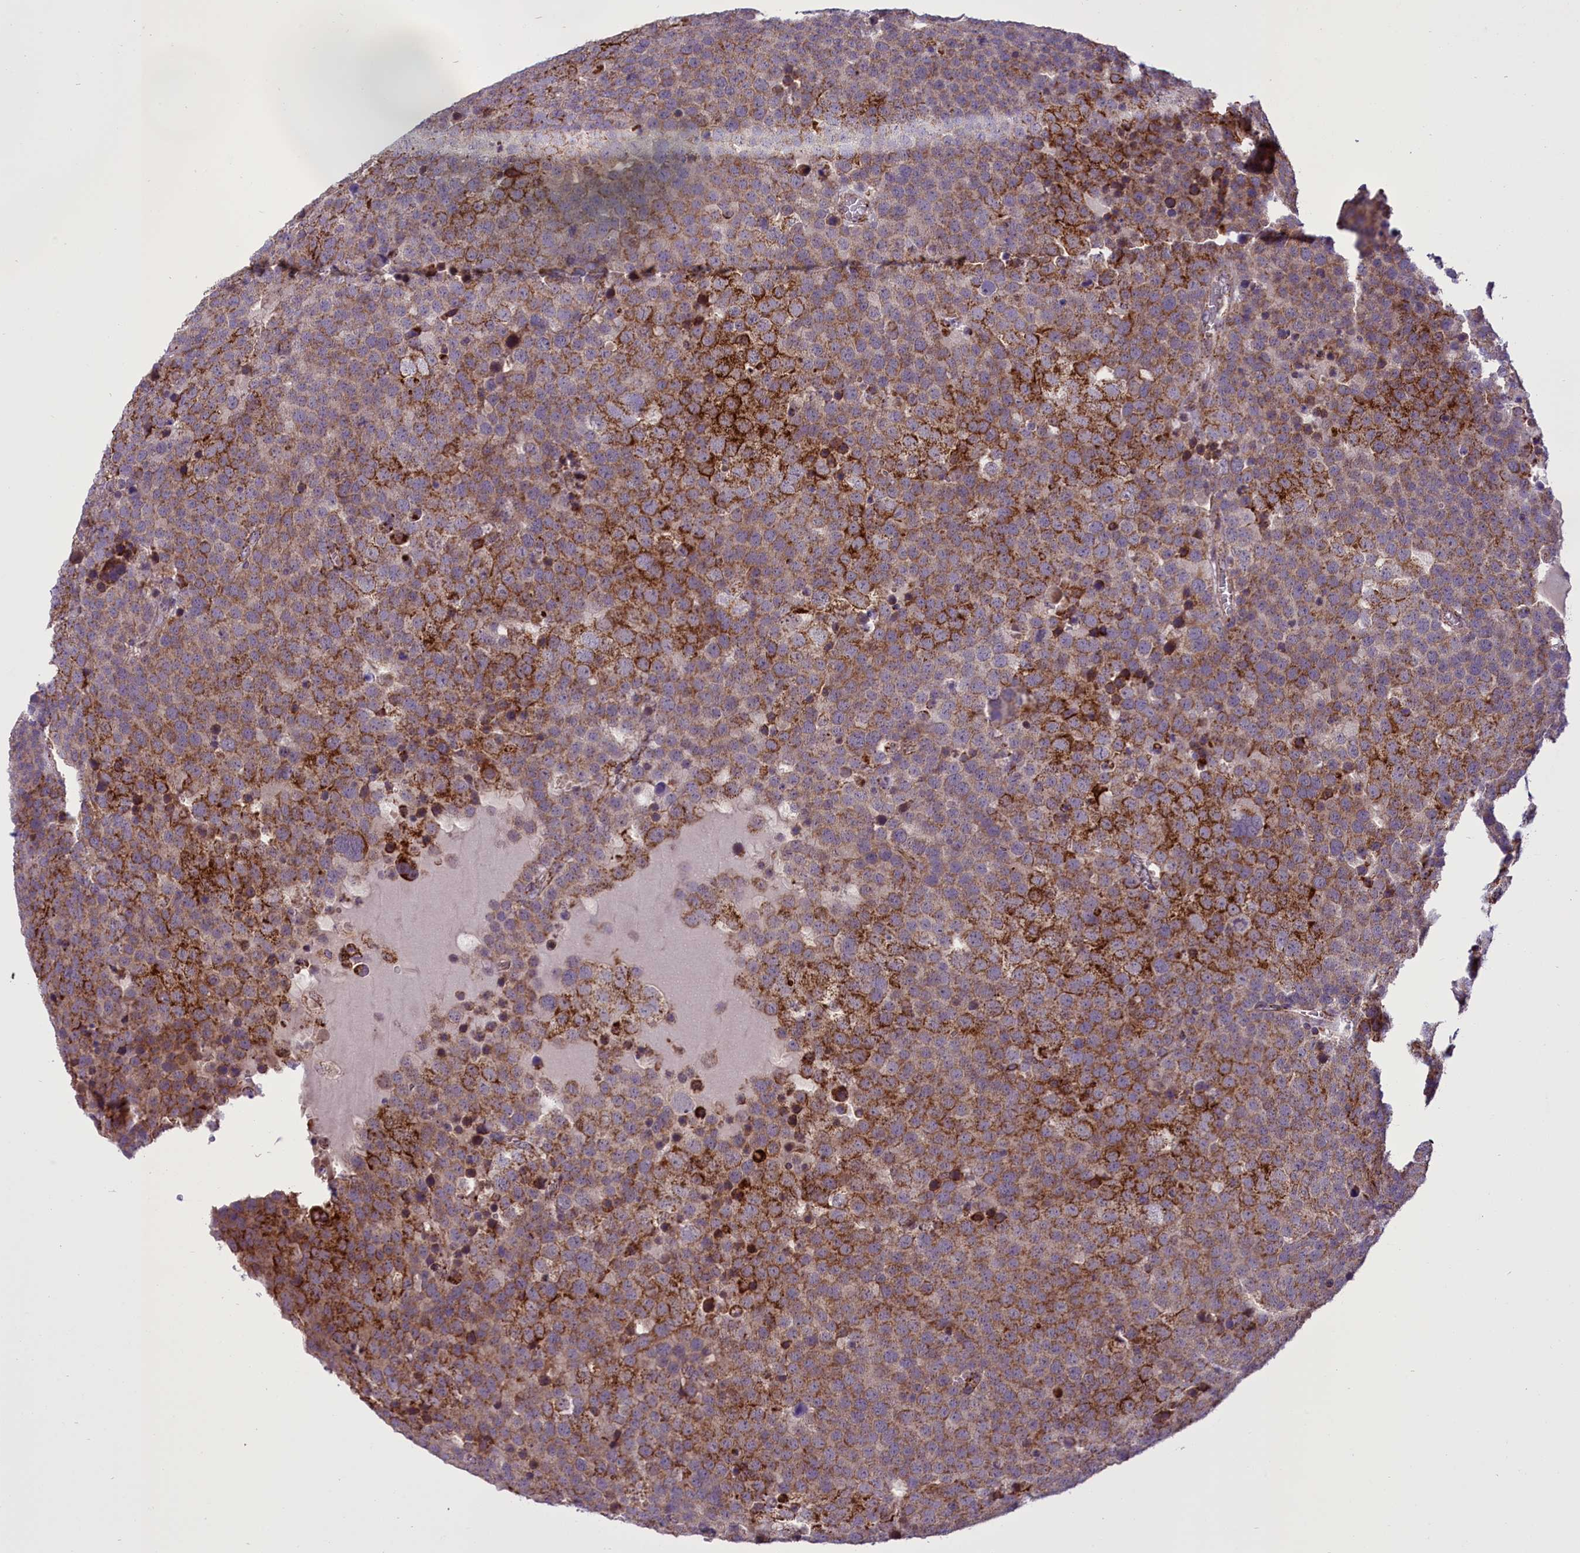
{"staining": {"intensity": "strong", "quantity": "<25%", "location": "cytoplasmic/membranous"}, "tissue": "testis cancer", "cell_type": "Tumor cells", "image_type": "cancer", "snomed": [{"axis": "morphology", "description": "Seminoma, NOS"}, {"axis": "topography", "description": "Testis"}], "caption": "Immunohistochemistry (IHC) staining of testis cancer, which exhibits medium levels of strong cytoplasmic/membranous staining in about <25% of tumor cells indicating strong cytoplasmic/membranous protein positivity. The staining was performed using DAB (3,3'-diaminobenzidine) (brown) for protein detection and nuclei were counterstained in hematoxylin (blue).", "gene": "NDUFS5", "patient": {"sex": "male", "age": 71}}